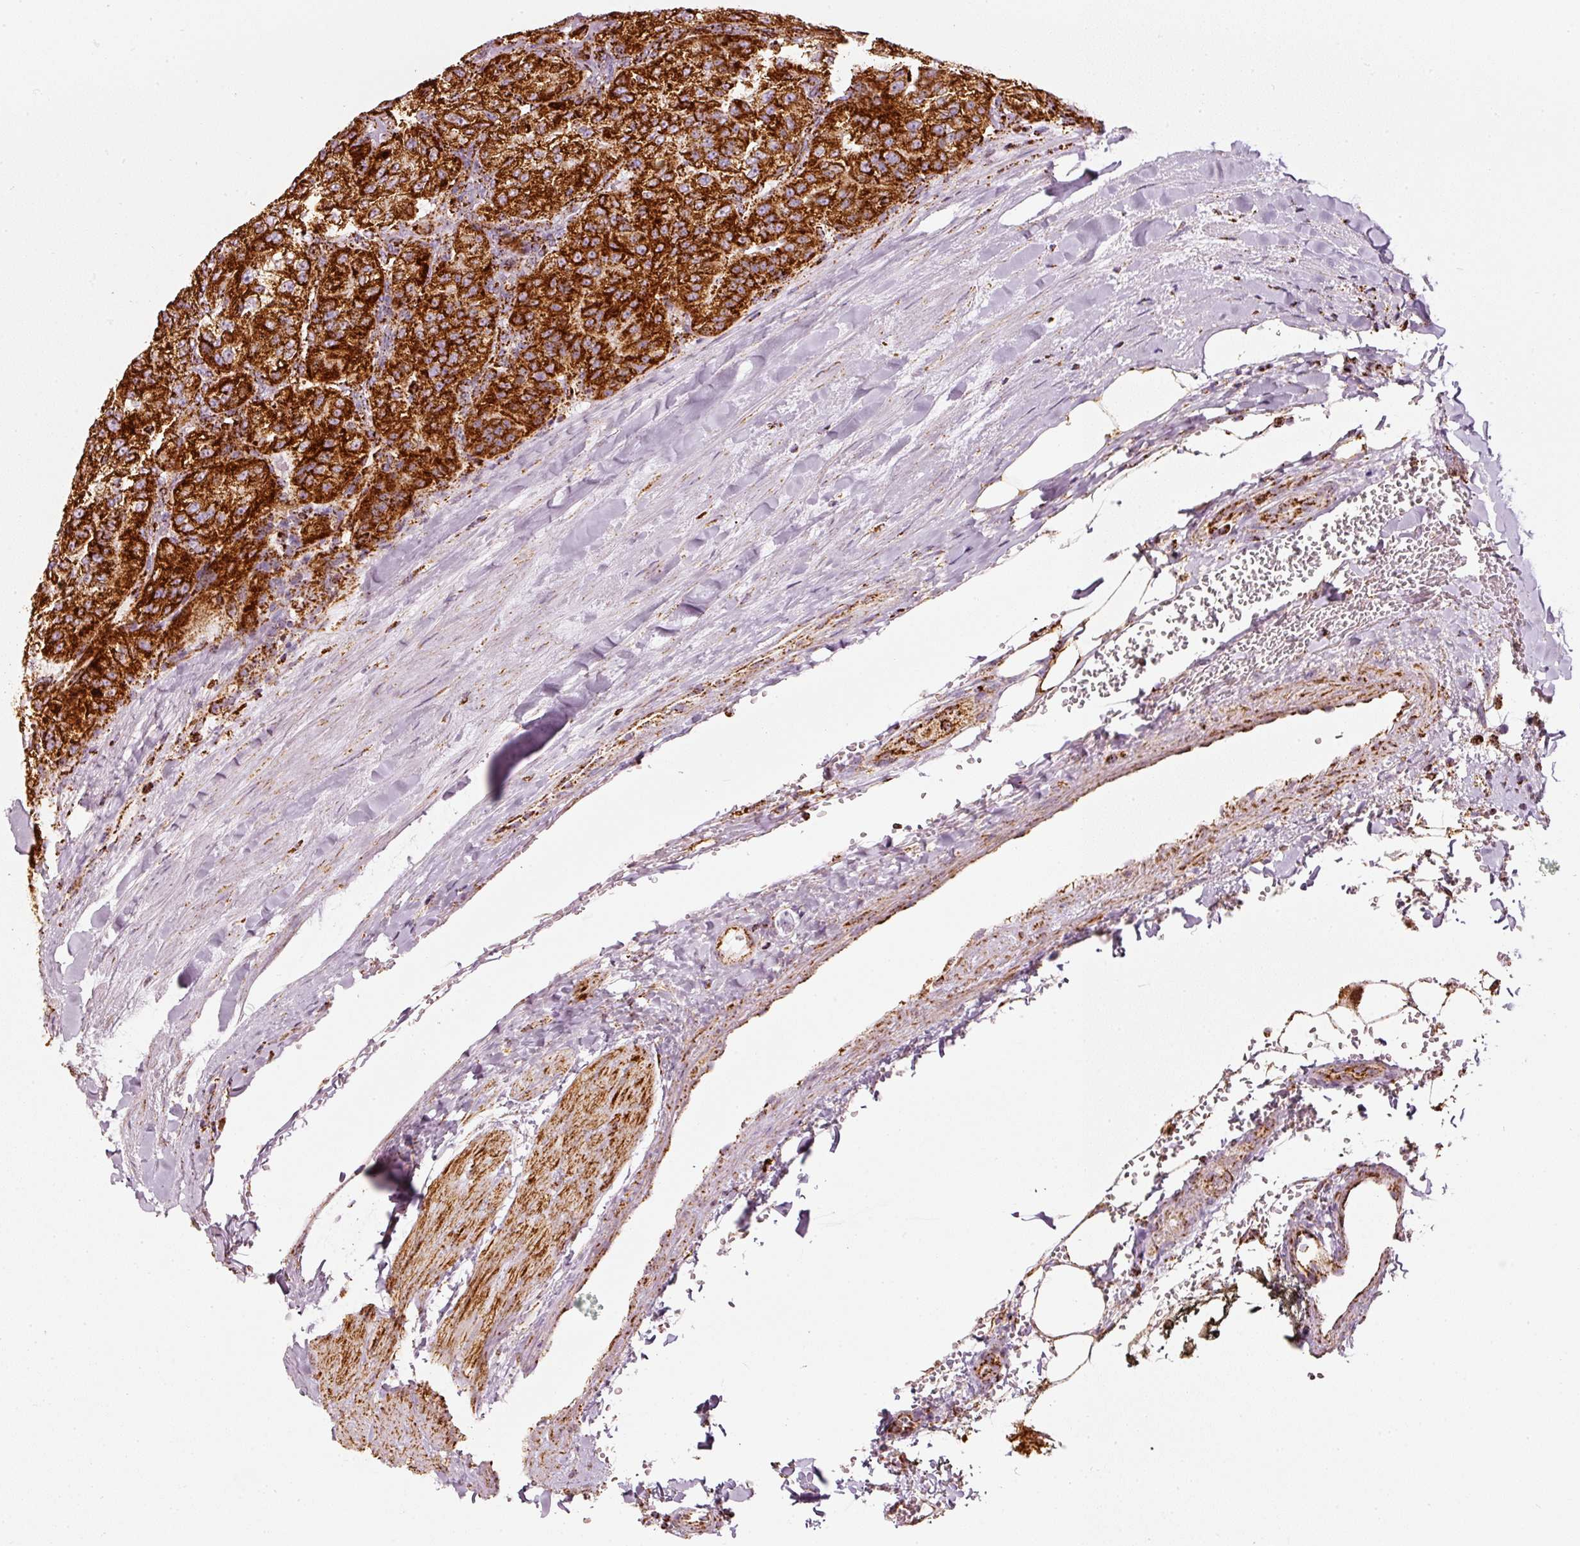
{"staining": {"intensity": "strong", "quantity": ">75%", "location": "cytoplasmic/membranous"}, "tissue": "renal cancer", "cell_type": "Tumor cells", "image_type": "cancer", "snomed": [{"axis": "morphology", "description": "Adenocarcinoma, NOS"}, {"axis": "topography", "description": "Kidney"}], "caption": "This photomicrograph reveals renal cancer (adenocarcinoma) stained with immunohistochemistry to label a protein in brown. The cytoplasmic/membranous of tumor cells show strong positivity for the protein. Nuclei are counter-stained blue.", "gene": "MT-CO2", "patient": {"sex": "female", "age": 63}}